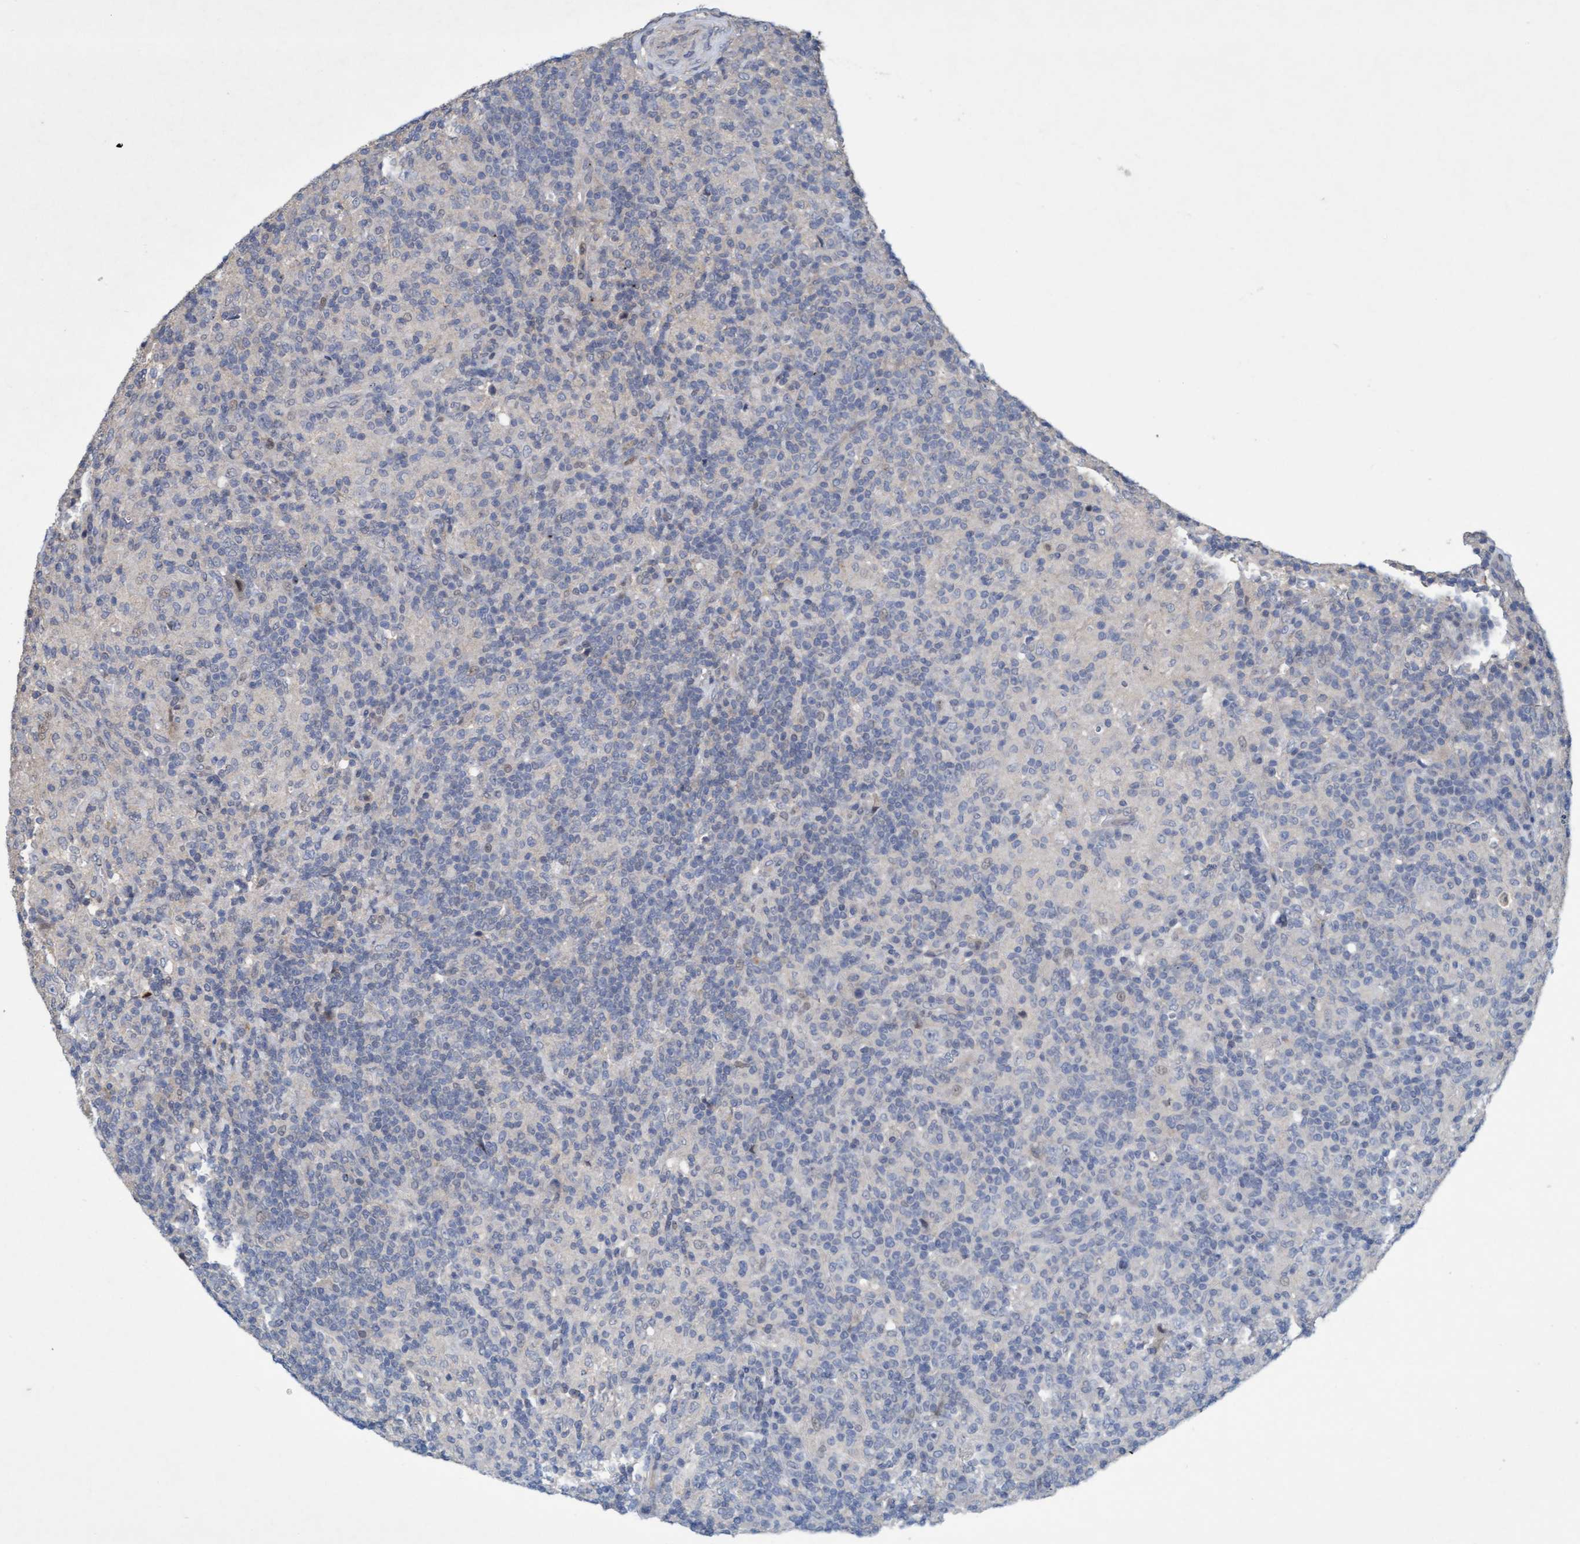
{"staining": {"intensity": "weak", "quantity": "<25%", "location": "nuclear"}, "tissue": "lymphoma", "cell_type": "Tumor cells", "image_type": "cancer", "snomed": [{"axis": "morphology", "description": "Hodgkin's disease, NOS"}, {"axis": "topography", "description": "Lymph node"}], "caption": "An IHC histopathology image of lymphoma is shown. There is no staining in tumor cells of lymphoma.", "gene": "ZNF677", "patient": {"sex": "male", "age": 70}}